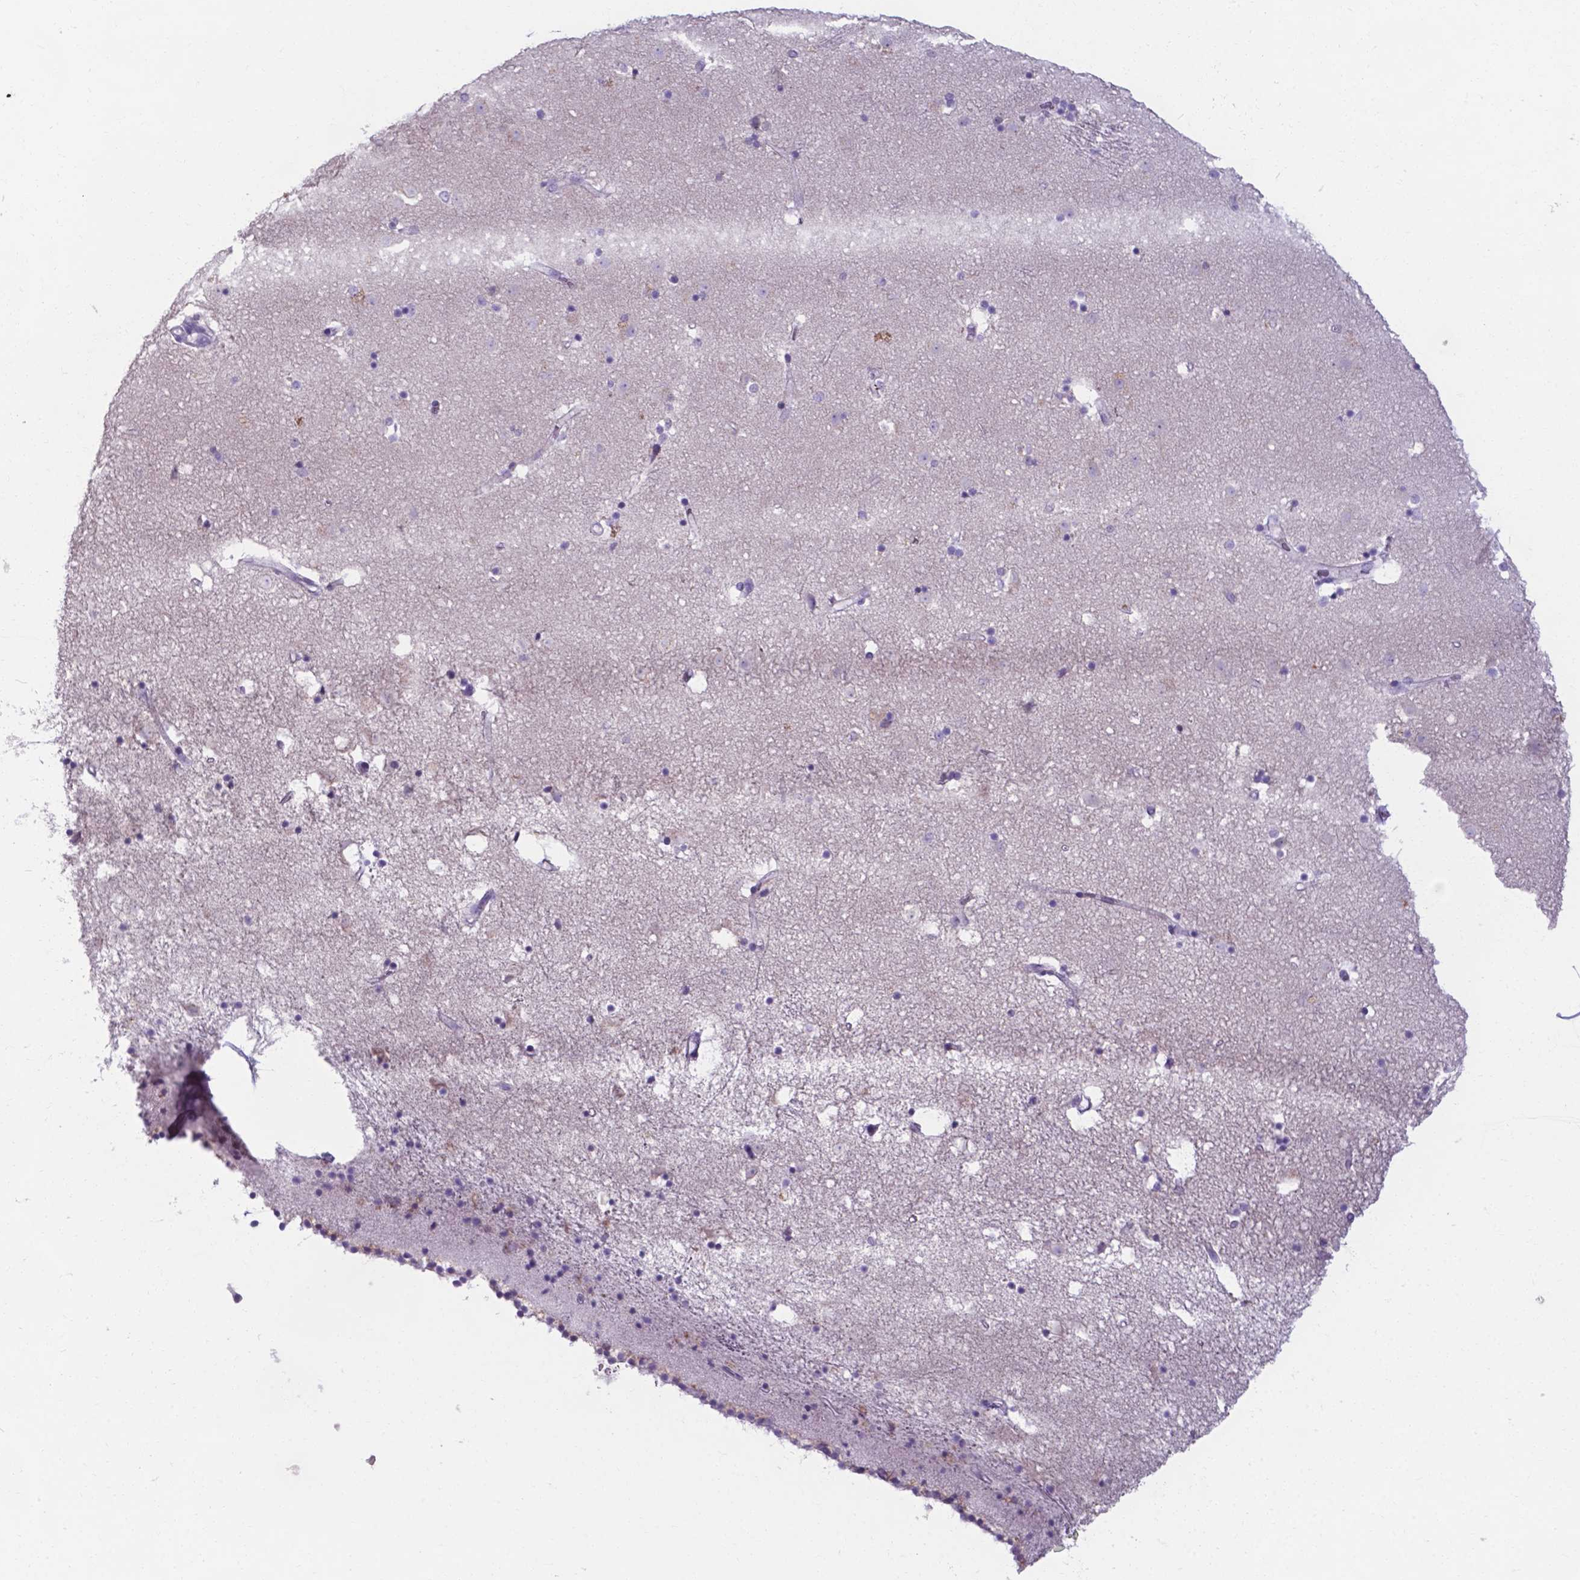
{"staining": {"intensity": "negative", "quantity": "none", "location": "none"}, "tissue": "caudate", "cell_type": "Glial cells", "image_type": "normal", "snomed": [{"axis": "morphology", "description": "Normal tissue, NOS"}, {"axis": "topography", "description": "Lateral ventricle wall"}], "caption": "Glial cells are negative for brown protein staining in unremarkable caudate. (Stains: DAB (3,3'-diaminobenzidine) immunohistochemistry with hematoxylin counter stain, Microscopy: brightfield microscopy at high magnification).", "gene": "AP5B1", "patient": {"sex": "female", "age": 71}}